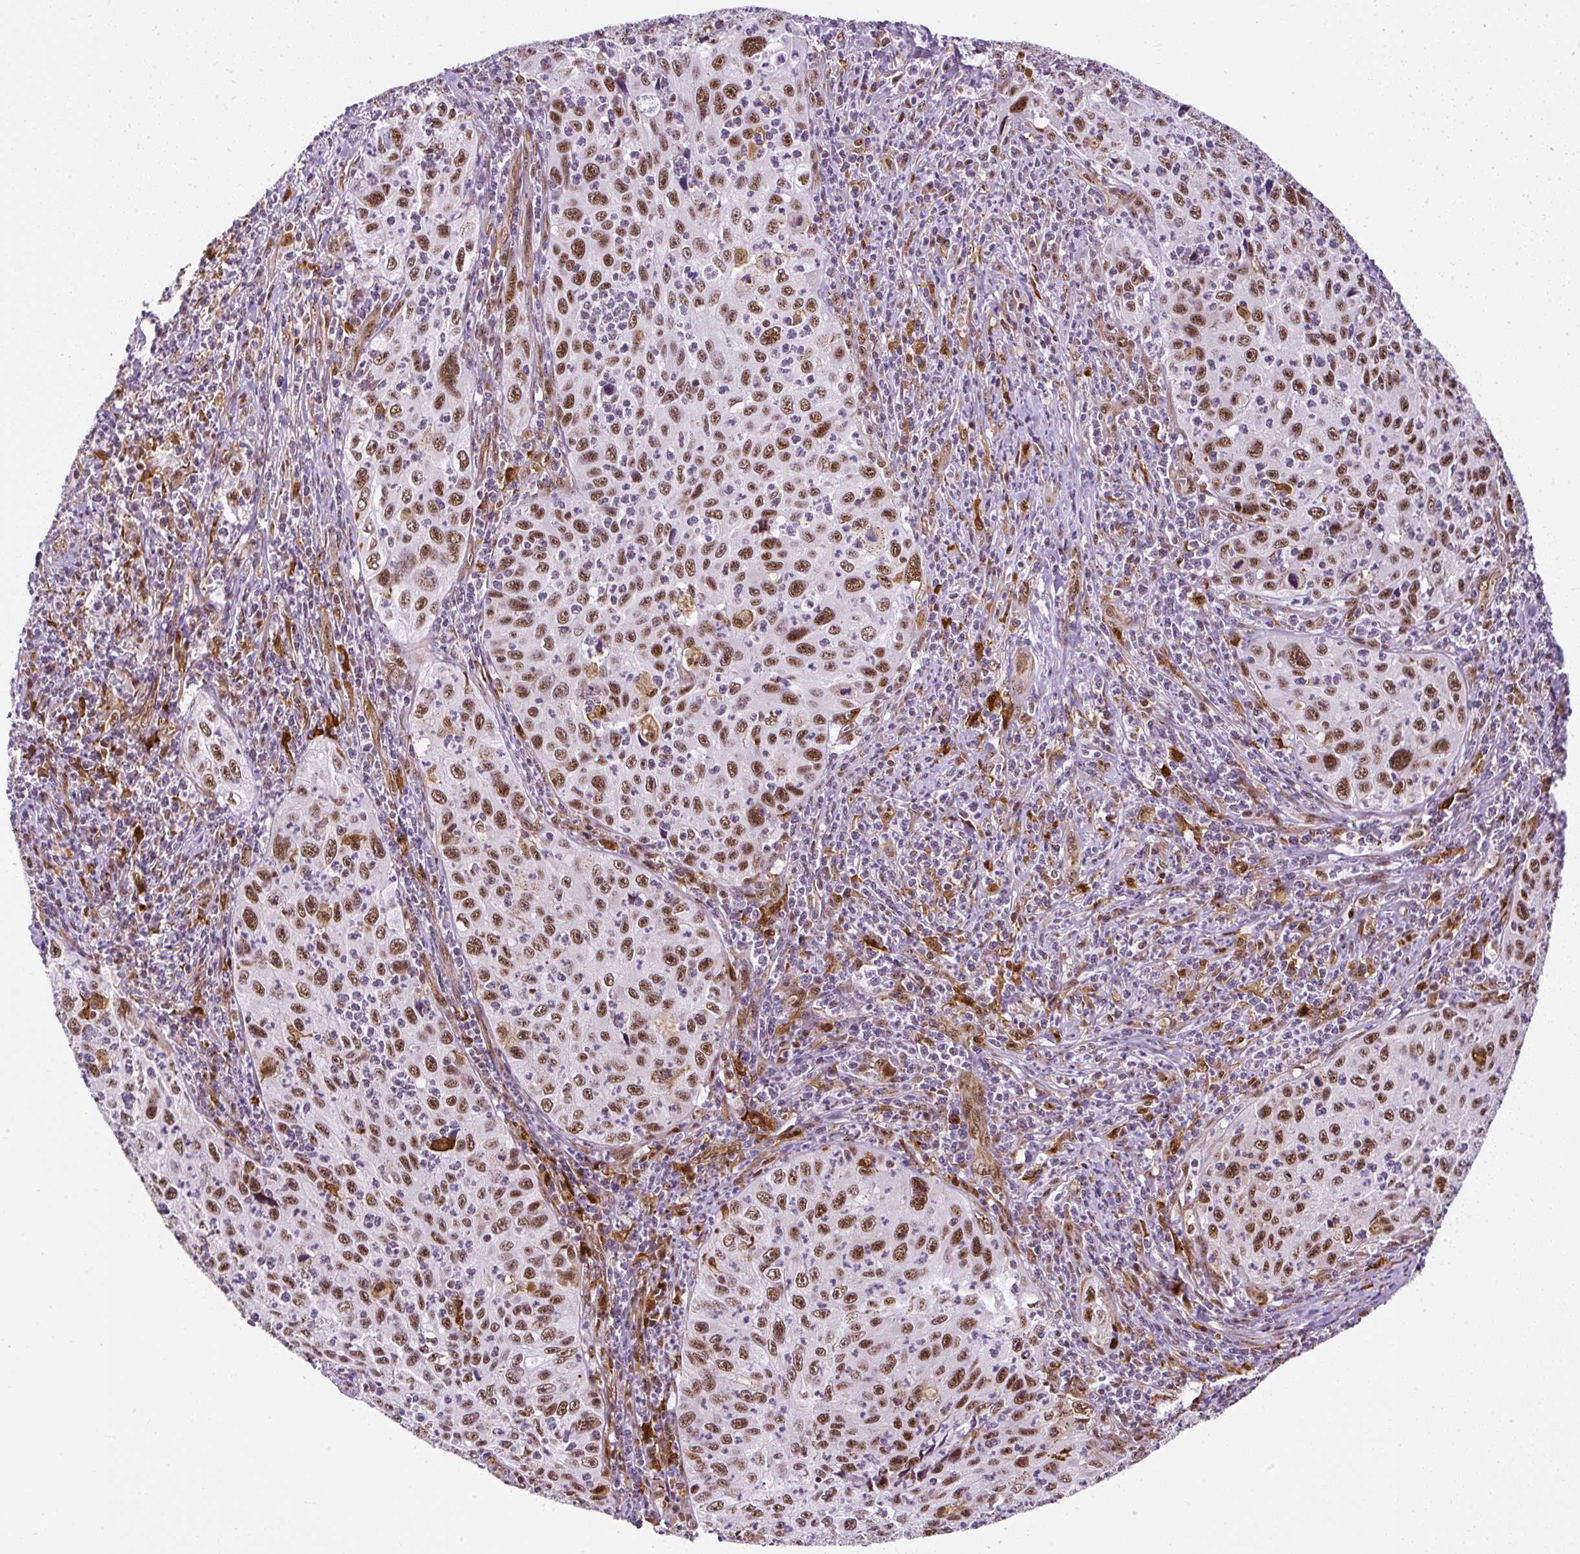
{"staining": {"intensity": "moderate", "quantity": ">75%", "location": "nuclear"}, "tissue": "cervical cancer", "cell_type": "Tumor cells", "image_type": "cancer", "snomed": [{"axis": "morphology", "description": "Squamous cell carcinoma, NOS"}, {"axis": "topography", "description": "Cervix"}], "caption": "IHC photomicrograph of human cervical cancer stained for a protein (brown), which shows medium levels of moderate nuclear expression in approximately >75% of tumor cells.", "gene": "LUC7L2", "patient": {"sex": "female", "age": 30}}